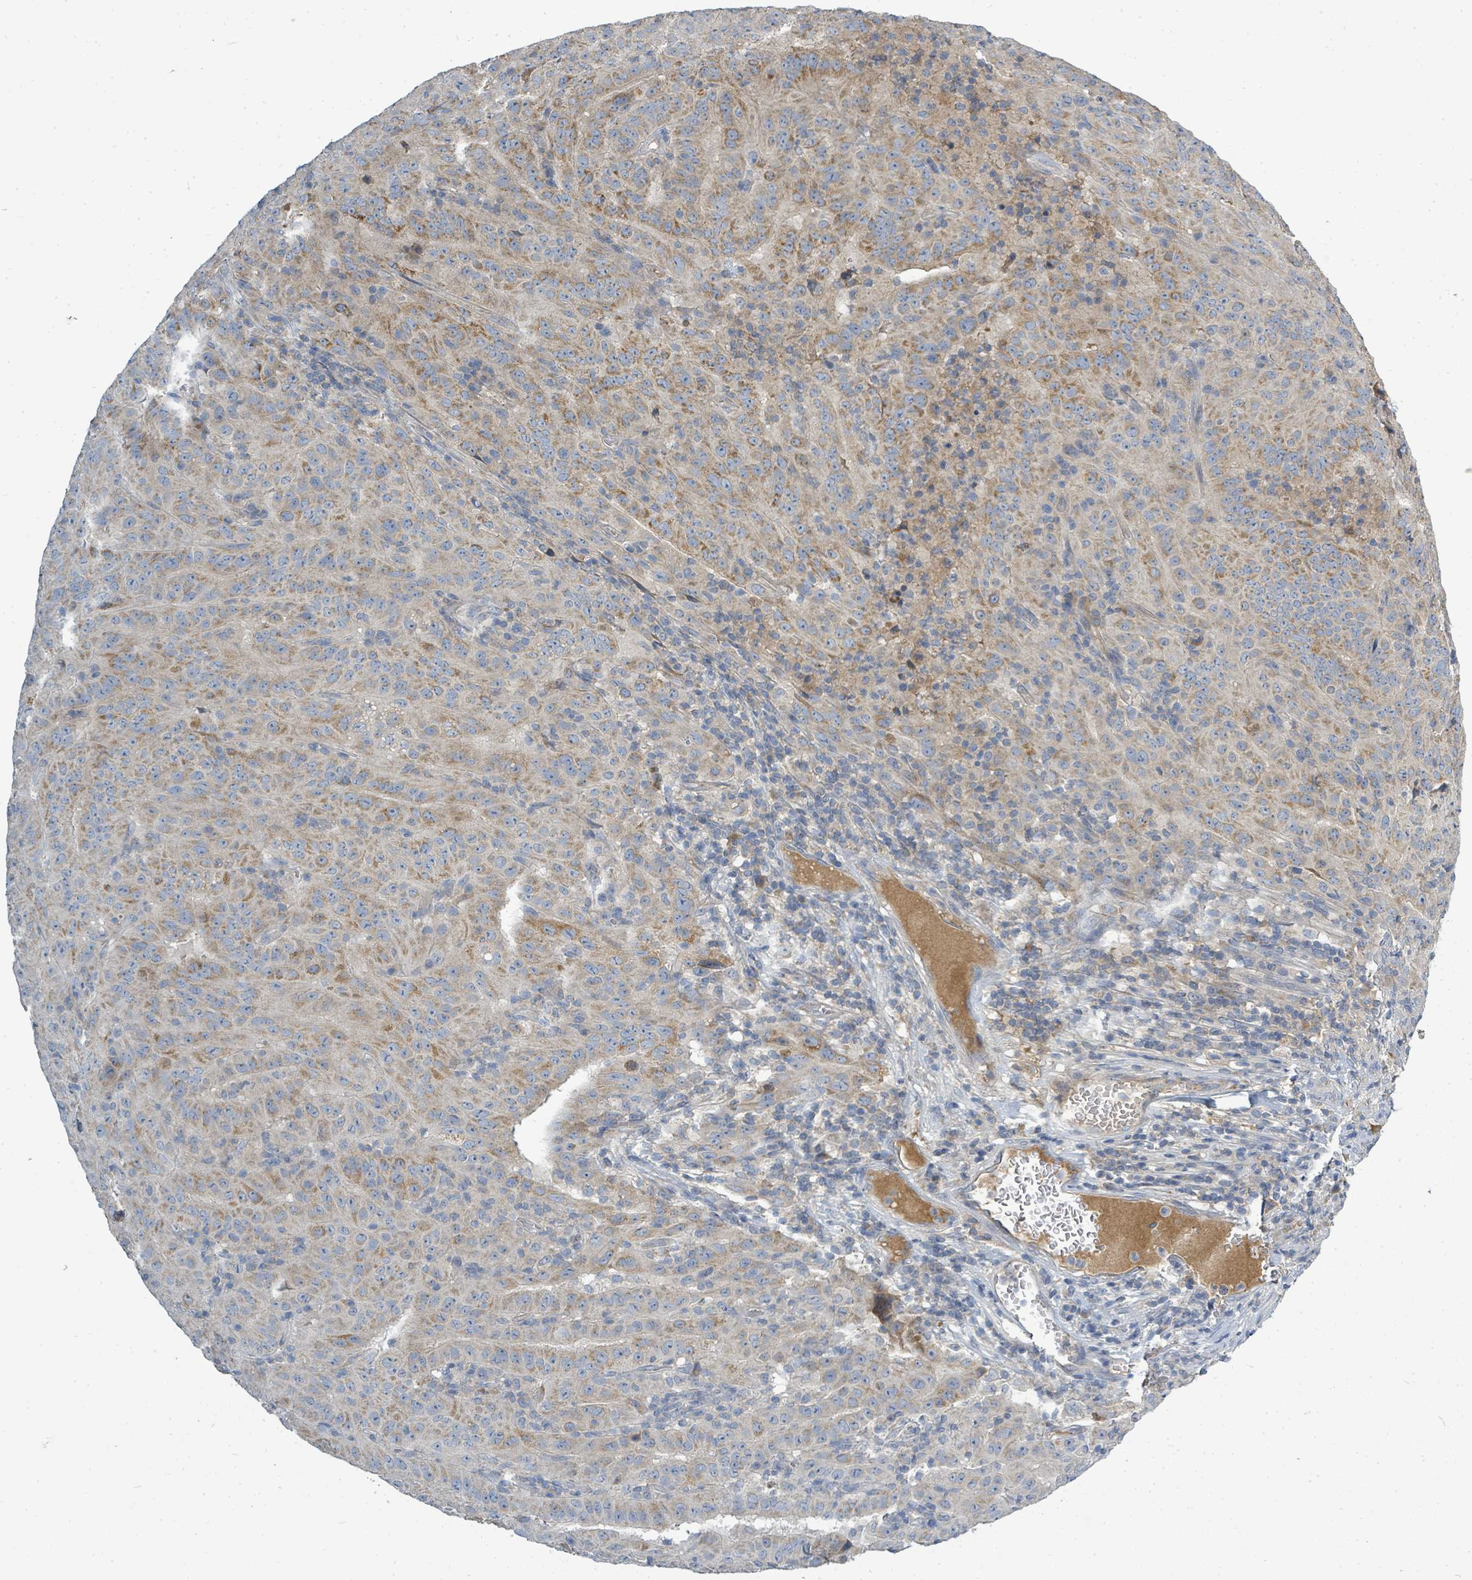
{"staining": {"intensity": "moderate", "quantity": "25%-75%", "location": "cytoplasmic/membranous"}, "tissue": "pancreatic cancer", "cell_type": "Tumor cells", "image_type": "cancer", "snomed": [{"axis": "morphology", "description": "Adenocarcinoma, NOS"}, {"axis": "topography", "description": "Pancreas"}], "caption": "IHC staining of adenocarcinoma (pancreatic), which displays medium levels of moderate cytoplasmic/membranous staining in approximately 25%-75% of tumor cells indicating moderate cytoplasmic/membranous protein staining. The staining was performed using DAB (3,3'-diaminobenzidine) (brown) for protein detection and nuclei were counterstained in hematoxylin (blue).", "gene": "SLC25A23", "patient": {"sex": "male", "age": 63}}